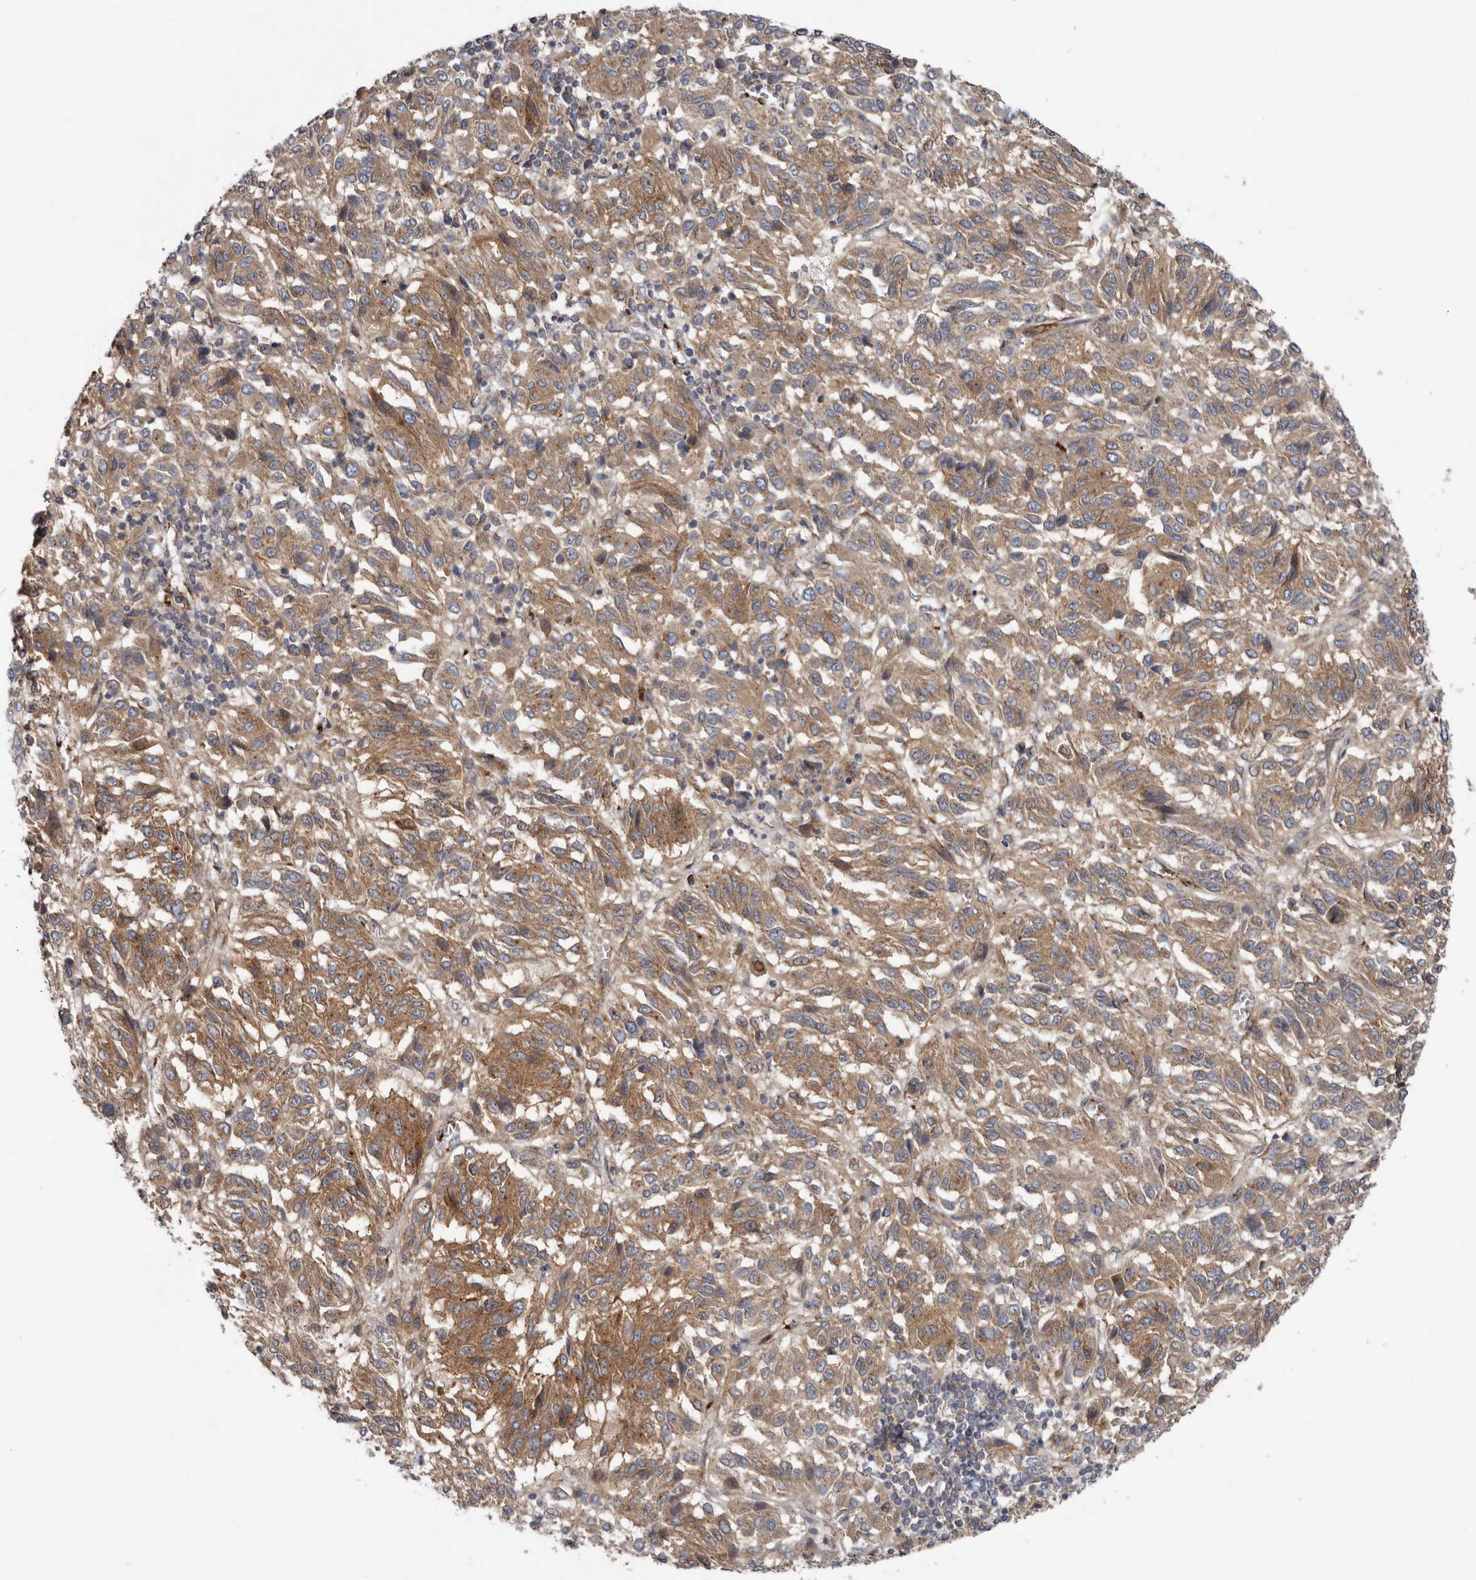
{"staining": {"intensity": "moderate", "quantity": ">75%", "location": "cytoplasmic/membranous"}, "tissue": "melanoma", "cell_type": "Tumor cells", "image_type": "cancer", "snomed": [{"axis": "morphology", "description": "Malignant melanoma, Metastatic site"}, {"axis": "topography", "description": "Lung"}], "caption": "A photomicrograph showing moderate cytoplasmic/membranous expression in approximately >75% of tumor cells in melanoma, as visualized by brown immunohistochemical staining.", "gene": "LUZP1", "patient": {"sex": "male", "age": 64}}